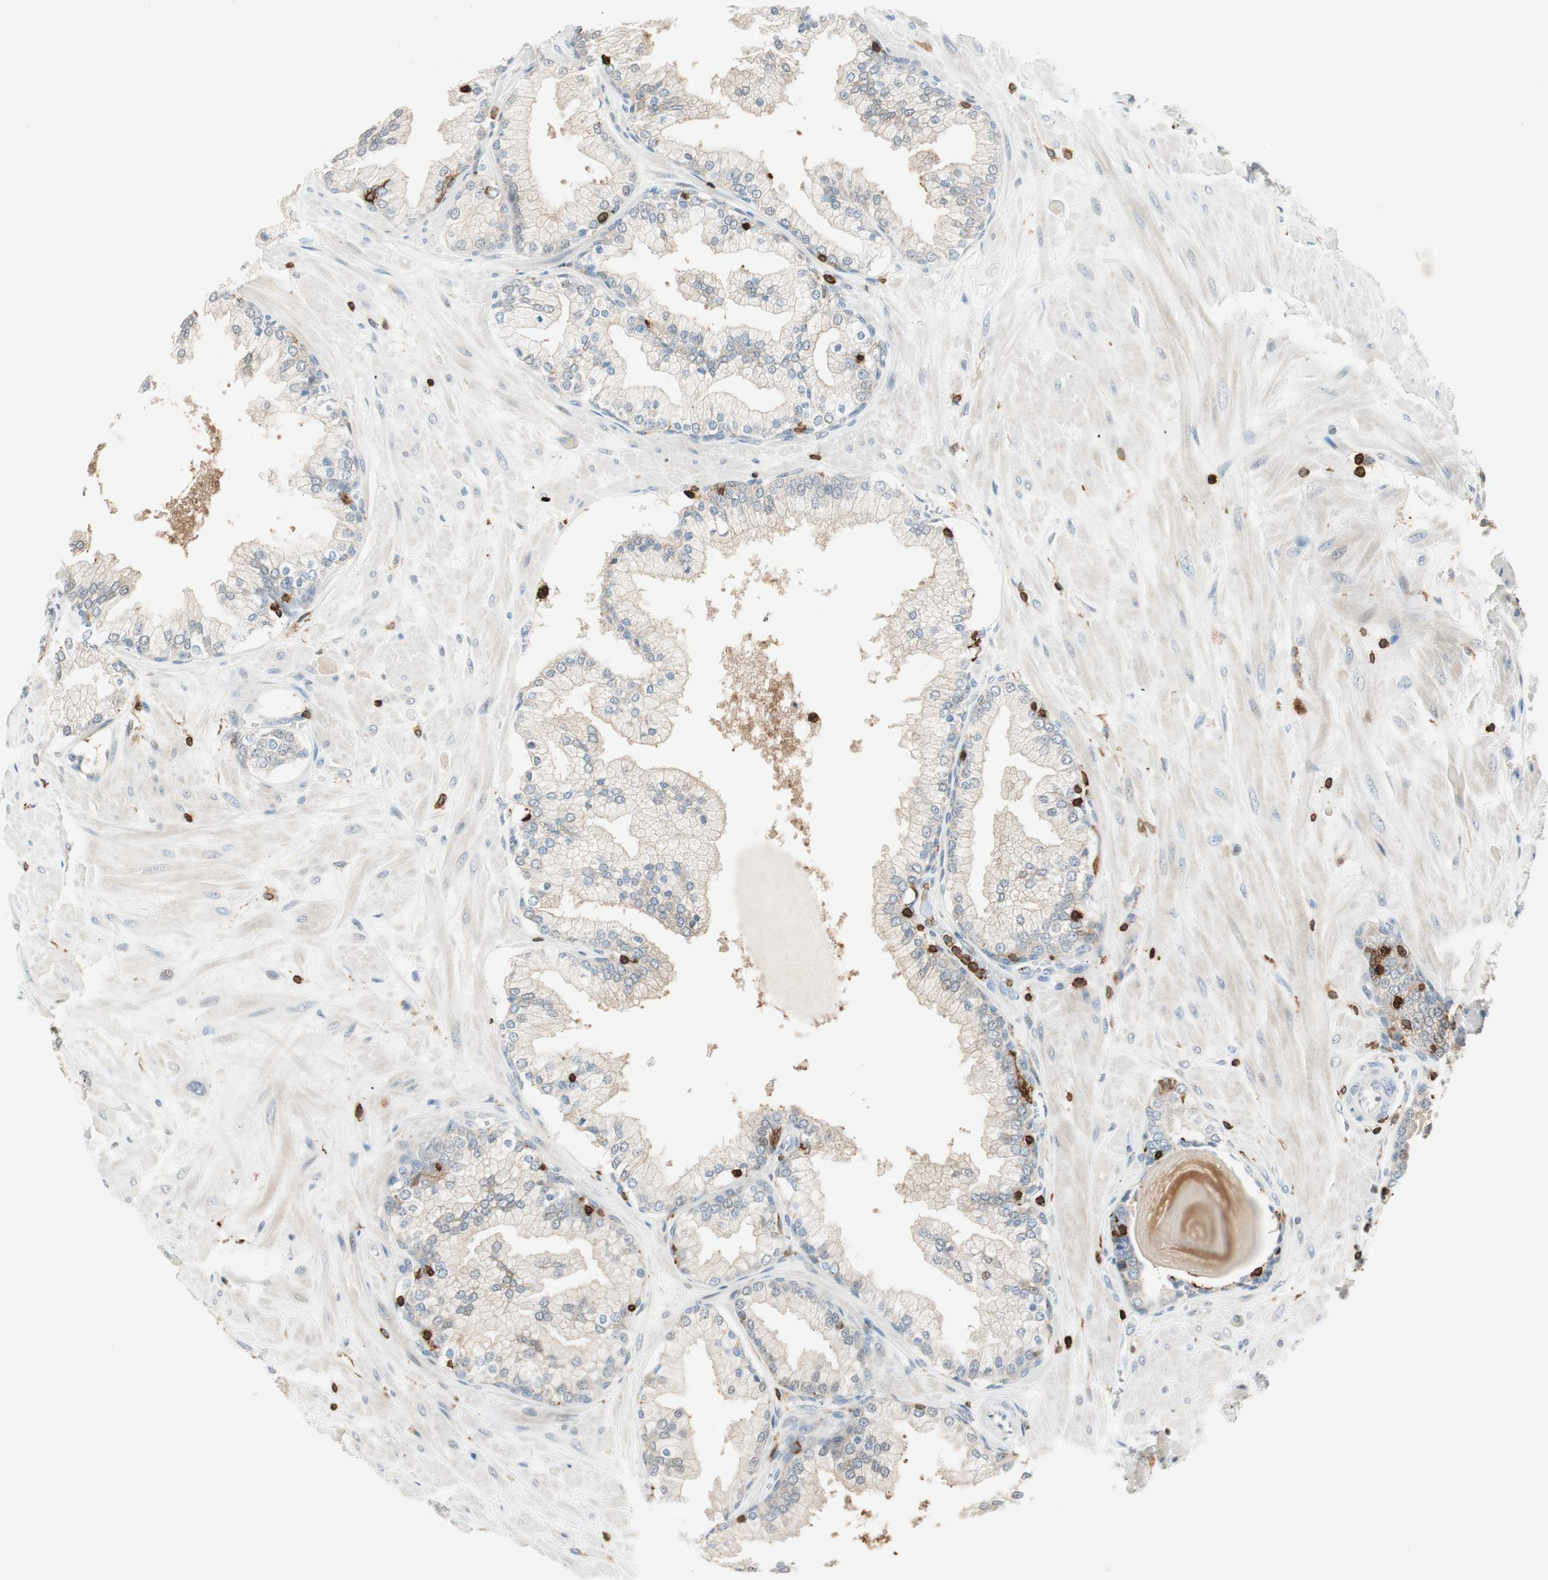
{"staining": {"intensity": "weak", "quantity": "25%-75%", "location": "cytoplasmic/membranous"}, "tissue": "prostate", "cell_type": "Glandular cells", "image_type": "normal", "snomed": [{"axis": "morphology", "description": "Normal tissue, NOS"}, {"axis": "topography", "description": "Prostate"}], "caption": "This image exhibits benign prostate stained with IHC to label a protein in brown. The cytoplasmic/membranous of glandular cells show weak positivity for the protein. Nuclei are counter-stained blue.", "gene": "HPGD", "patient": {"sex": "male", "age": 51}}